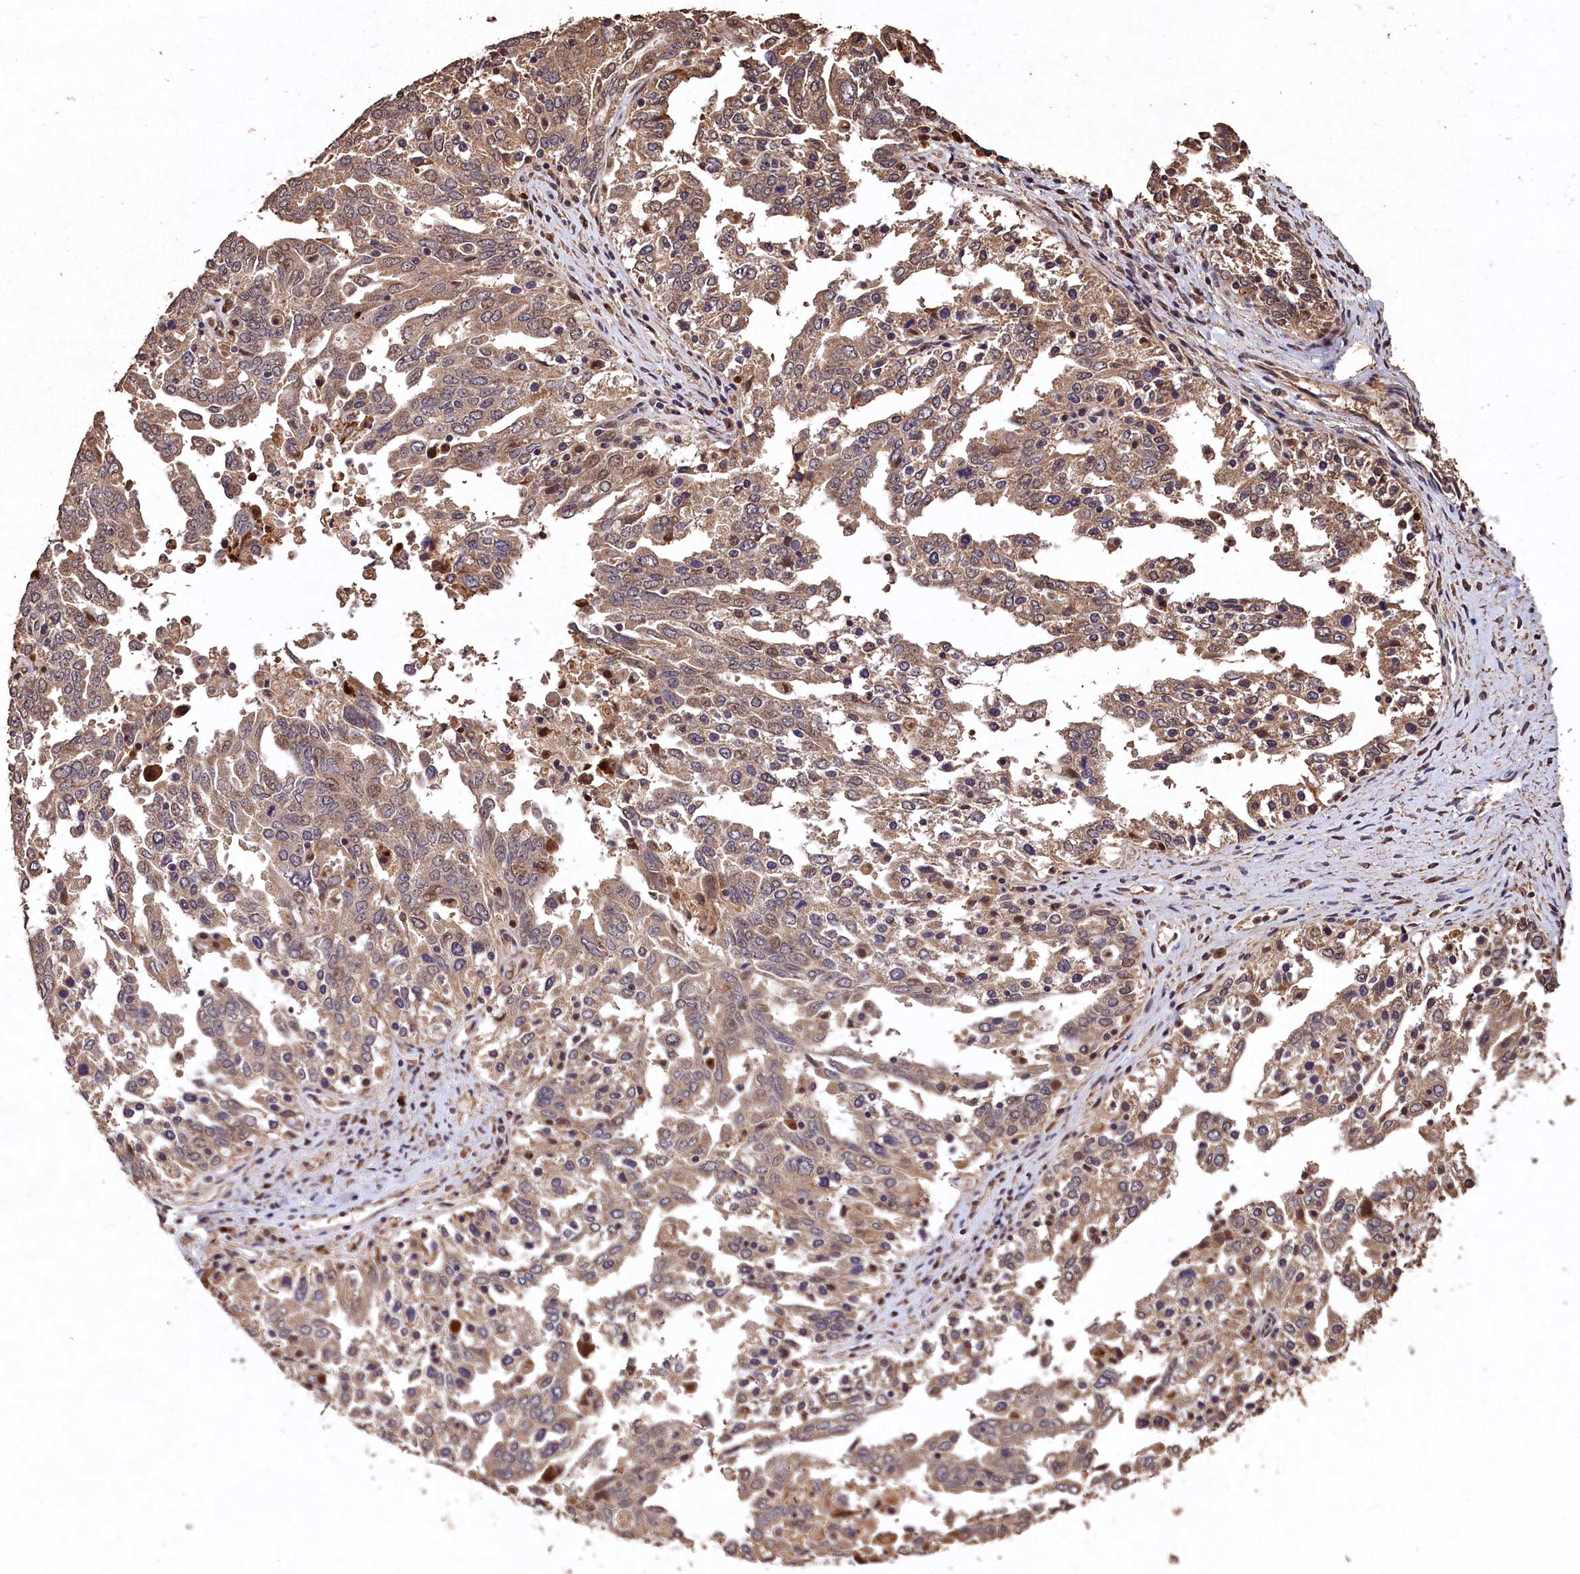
{"staining": {"intensity": "moderate", "quantity": ">75%", "location": "cytoplasmic/membranous"}, "tissue": "ovarian cancer", "cell_type": "Tumor cells", "image_type": "cancer", "snomed": [{"axis": "morphology", "description": "Carcinoma, endometroid"}, {"axis": "topography", "description": "Ovary"}], "caption": "Immunohistochemistry (IHC) photomicrograph of neoplastic tissue: ovarian endometroid carcinoma stained using immunohistochemistry (IHC) exhibits medium levels of moderate protein expression localized specifically in the cytoplasmic/membranous of tumor cells, appearing as a cytoplasmic/membranous brown color.", "gene": "LSM4", "patient": {"sex": "female", "age": 62}}